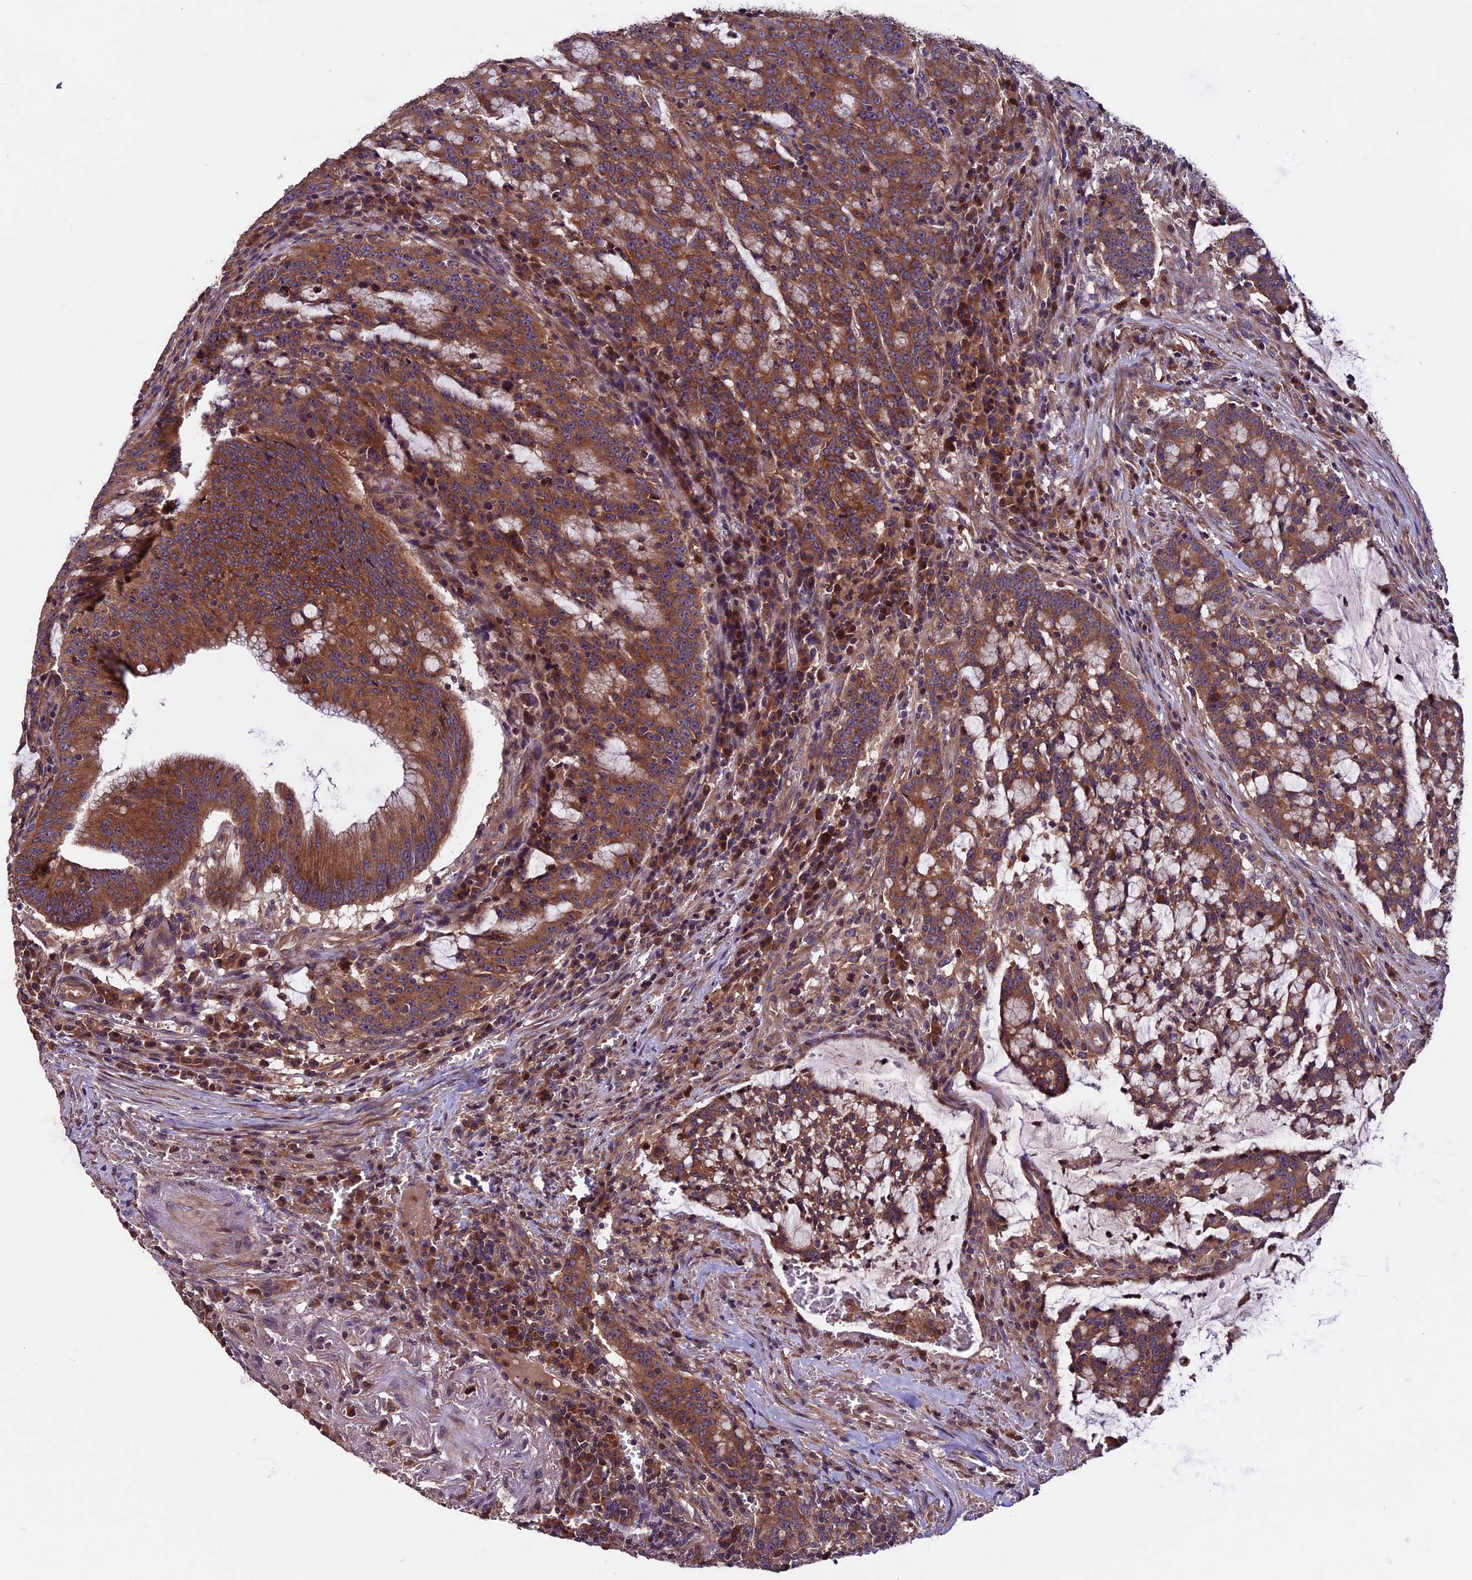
{"staining": {"intensity": "moderate", "quantity": ">75%", "location": "cytoplasmic/membranous"}, "tissue": "colorectal cancer", "cell_type": "Tumor cells", "image_type": "cancer", "snomed": [{"axis": "morphology", "description": "Adenocarcinoma, NOS"}, {"axis": "topography", "description": "Rectum"}], "caption": "Immunohistochemical staining of adenocarcinoma (colorectal) displays medium levels of moderate cytoplasmic/membranous protein positivity in approximately >75% of tumor cells.", "gene": "ZNF598", "patient": {"sex": "female", "age": 77}}